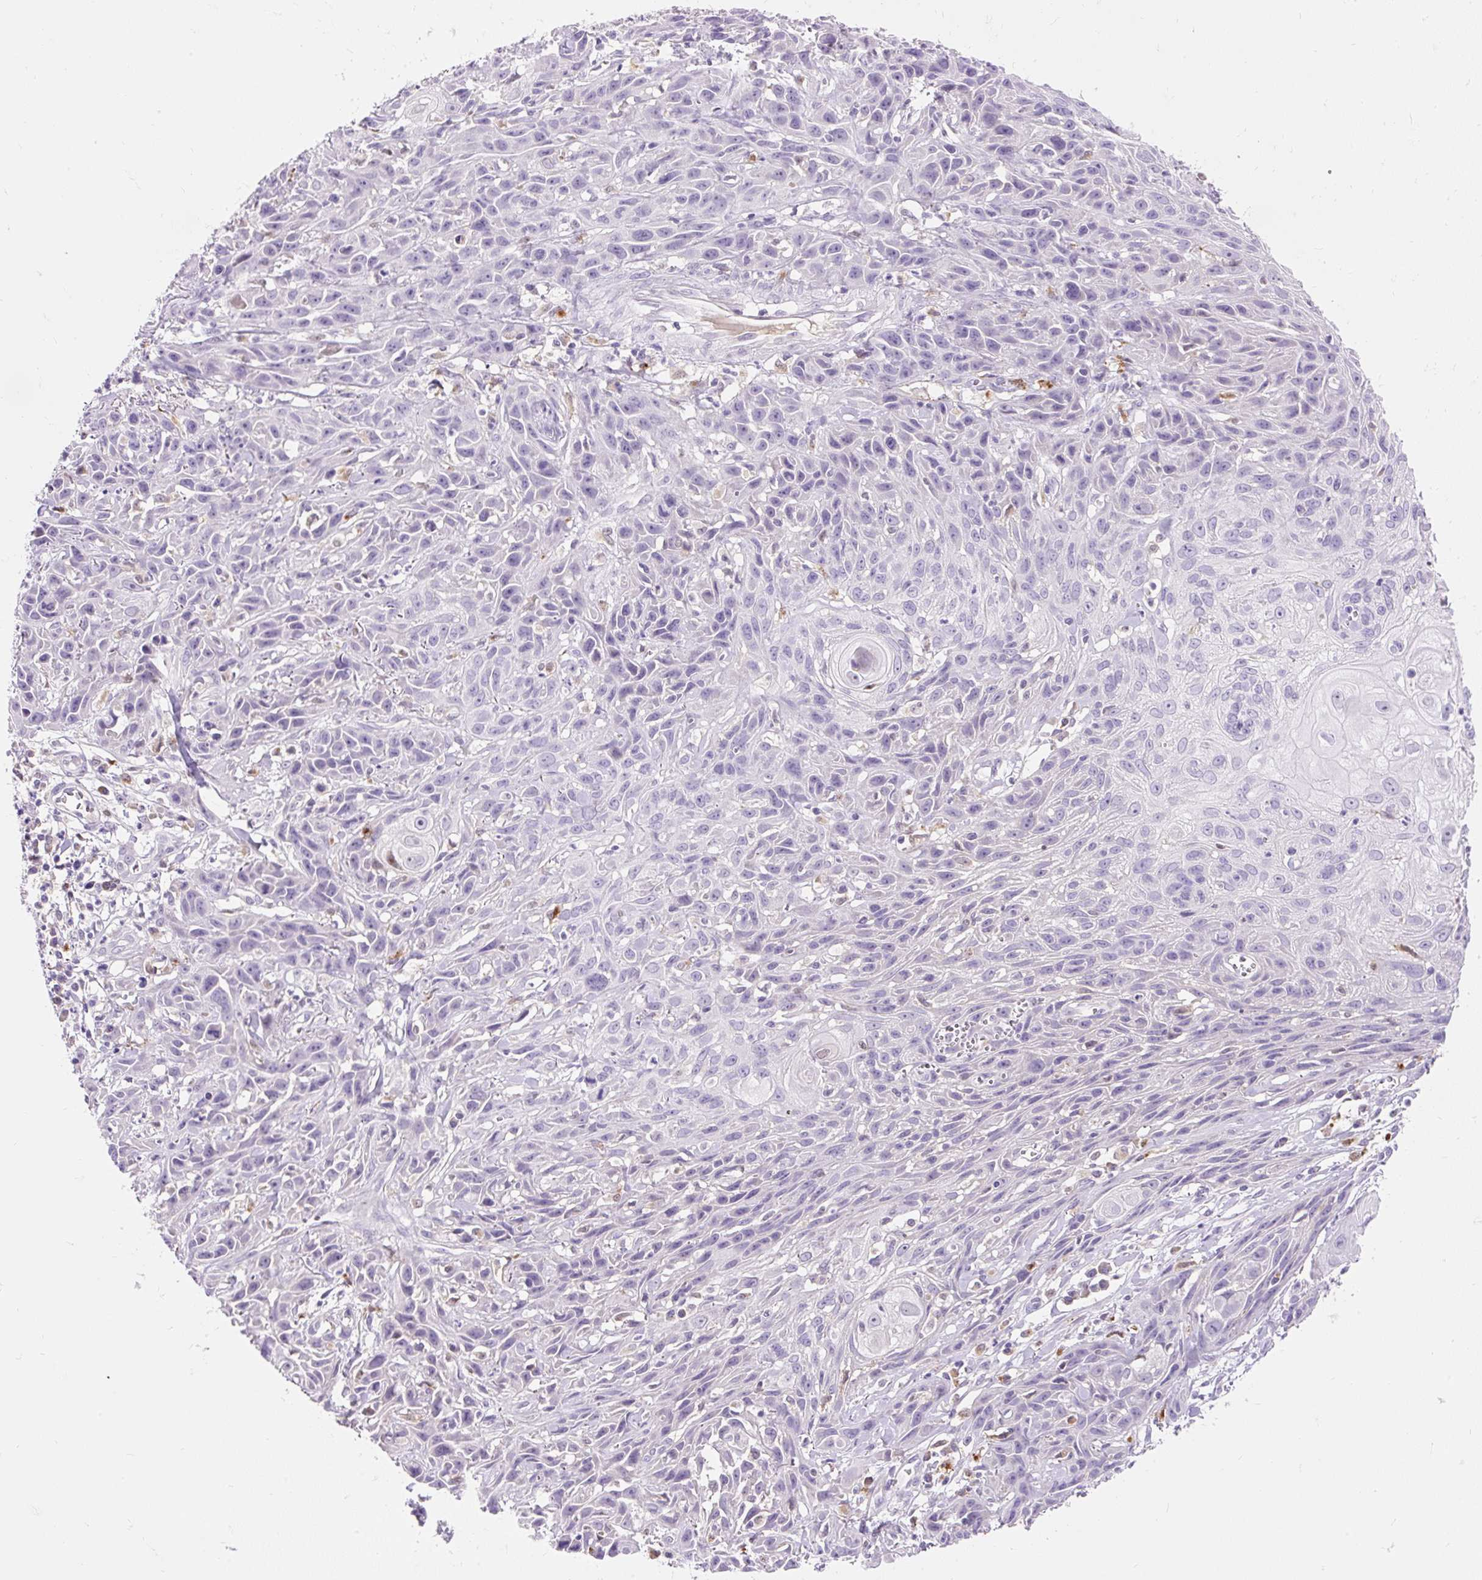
{"staining": {"intensity": "negative", "quantity": "none", "location": "none"}, "tissue": "skin cancer", "cell_type": "Tumor cells", "image_type": "cancer", "snomed": [{"axis": "morphology", "description": "Squamous cell carcinoma, NOS"}, {"axis": "topography", "description": "Skin"}, {"axis": "topography", "description": "Vulva"}], "caption": "Immunohistochemistry of skin cancer demonstrates no positivity in tumor cells. Brightfield microscopy of IHC stained with DAB (3,3'-diaminobenzidine) (brown) and hematoxylin (blue), captured at high magnification.", "gene": "TMEM150C", "patient": {"sex": "female", "age": 83}}